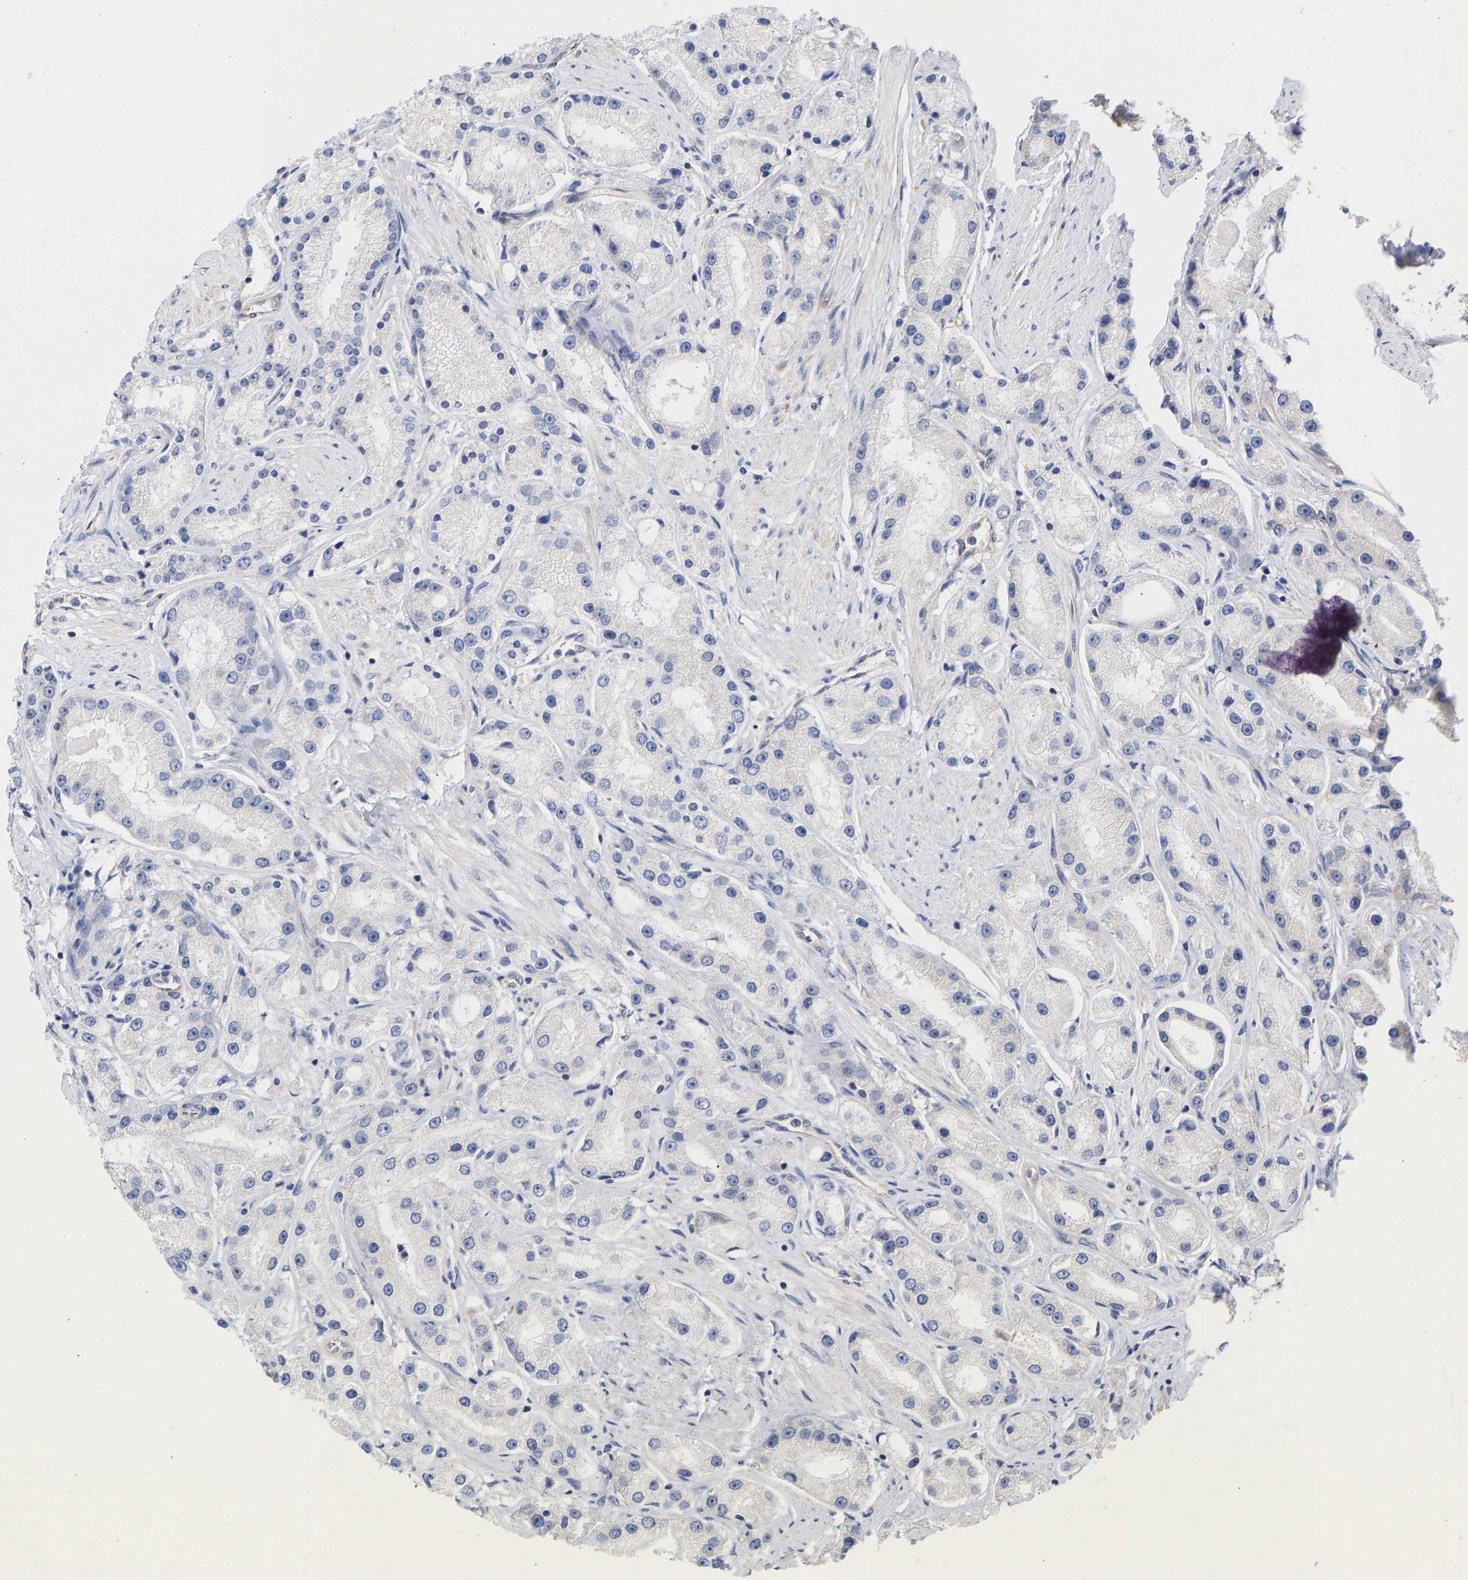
{"staining": {"intensity": "negative", "quantity": "none", "location": "none"}, "tissue": "prostate cancer", "cell_type": "Tumor cells", "image_type": "cancer", "snomed": [{"axis": "morphology", "description": "Adenocarcinoma, Low grade"}, {"axis": "topography", "description": "Prostate"}], "caption": "Tumor cells show no significant positivity in adenocarcinoma (low-grade) (prostate).", "gene": "MAP2K3", "patient": {"sex": "male", "age": 63}}